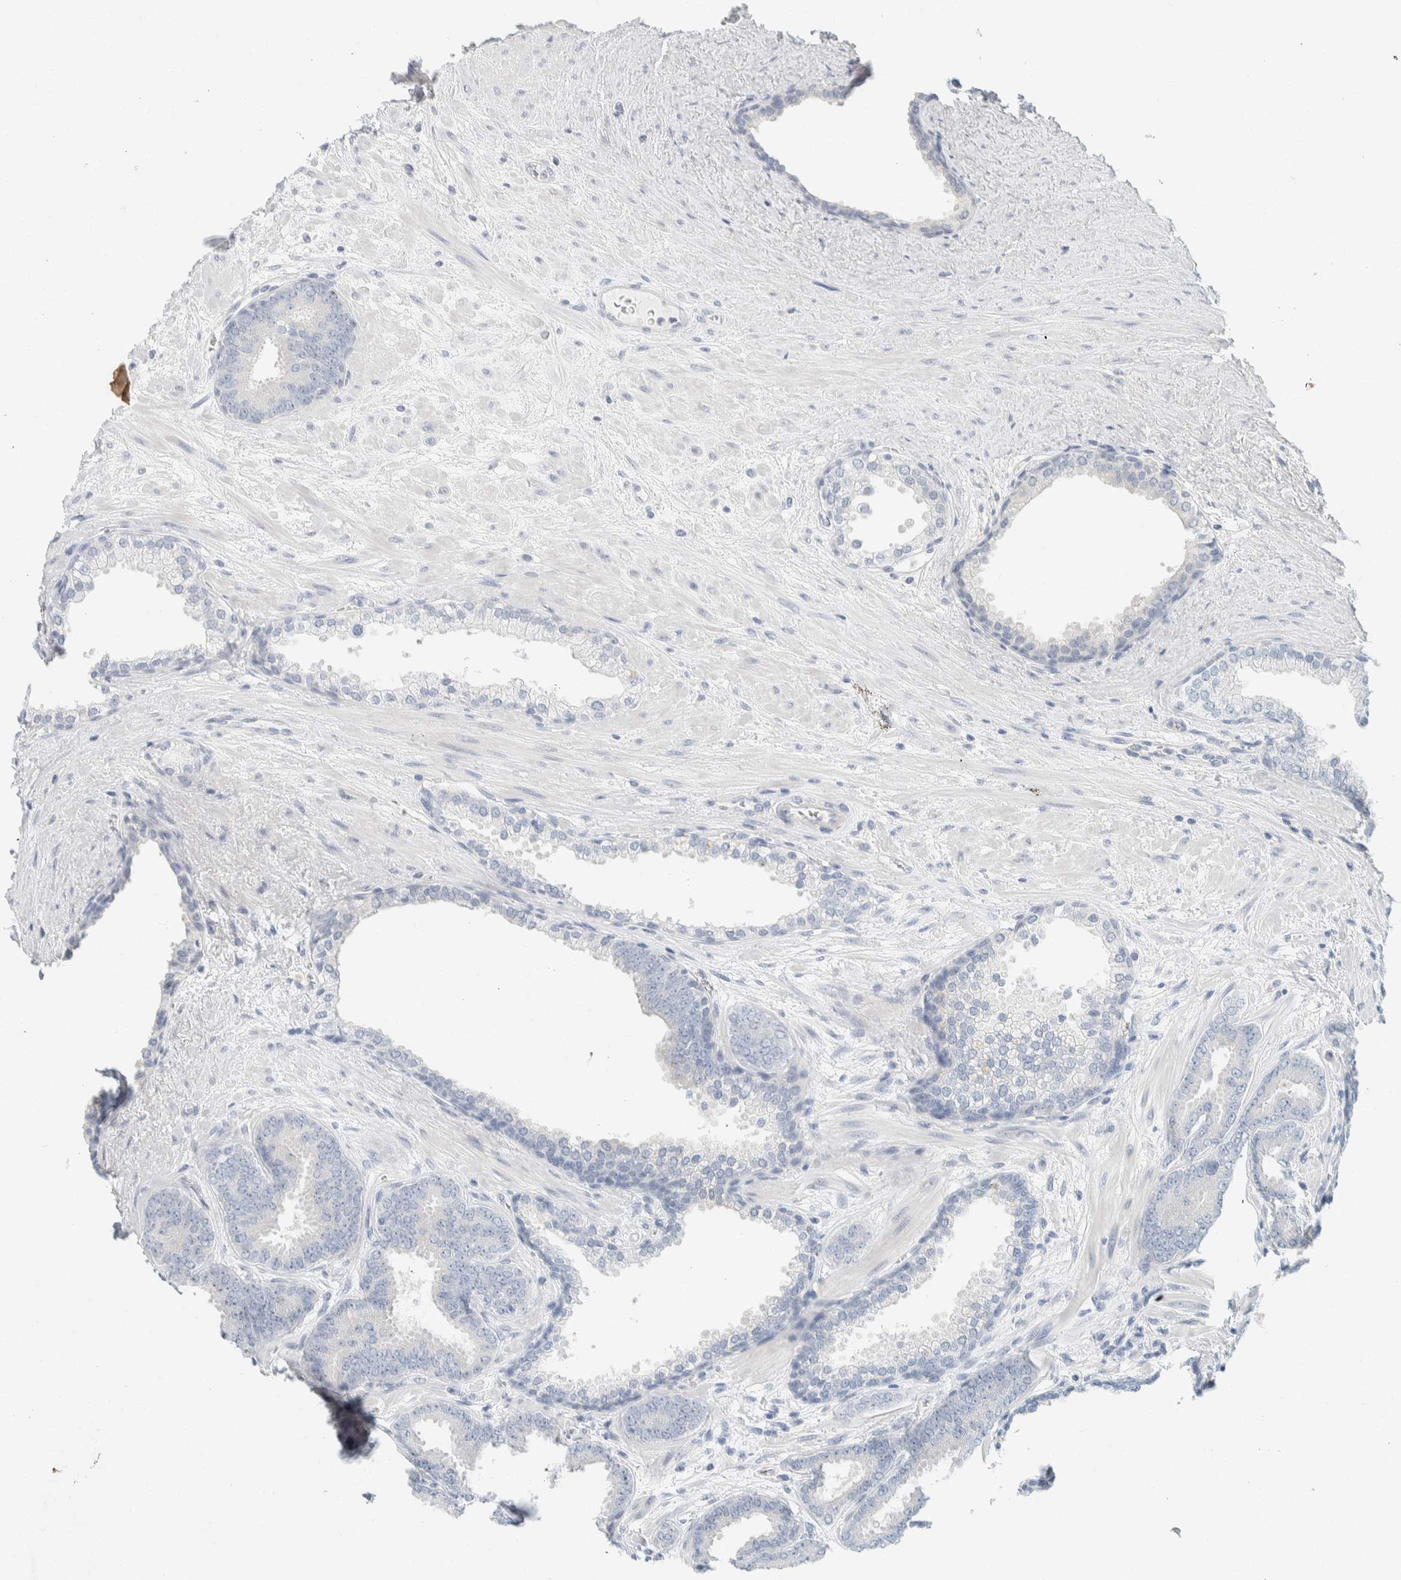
{"staining": {"intensity": "negative", "quantity": "none", "location": "none"}, "tissue": "prostate cancer", "cell_type": "Tumor cells", "image_type": "cancer", "snomed": [{"axis": "morphology", "description": "Adenocarcinoma, Low grade"}, {"axis": "topography", "description": "Prostate"}], "caption": "Low-grade adenocarcinoma (prostate) was stained to show a protein in brown. There is no significant positivity in tumor cells. (DAB immunohistochemistry with hematoxylin counter stain).", "gene": "ALOX12B", "patient": {"sex": "male", "age": 62}}